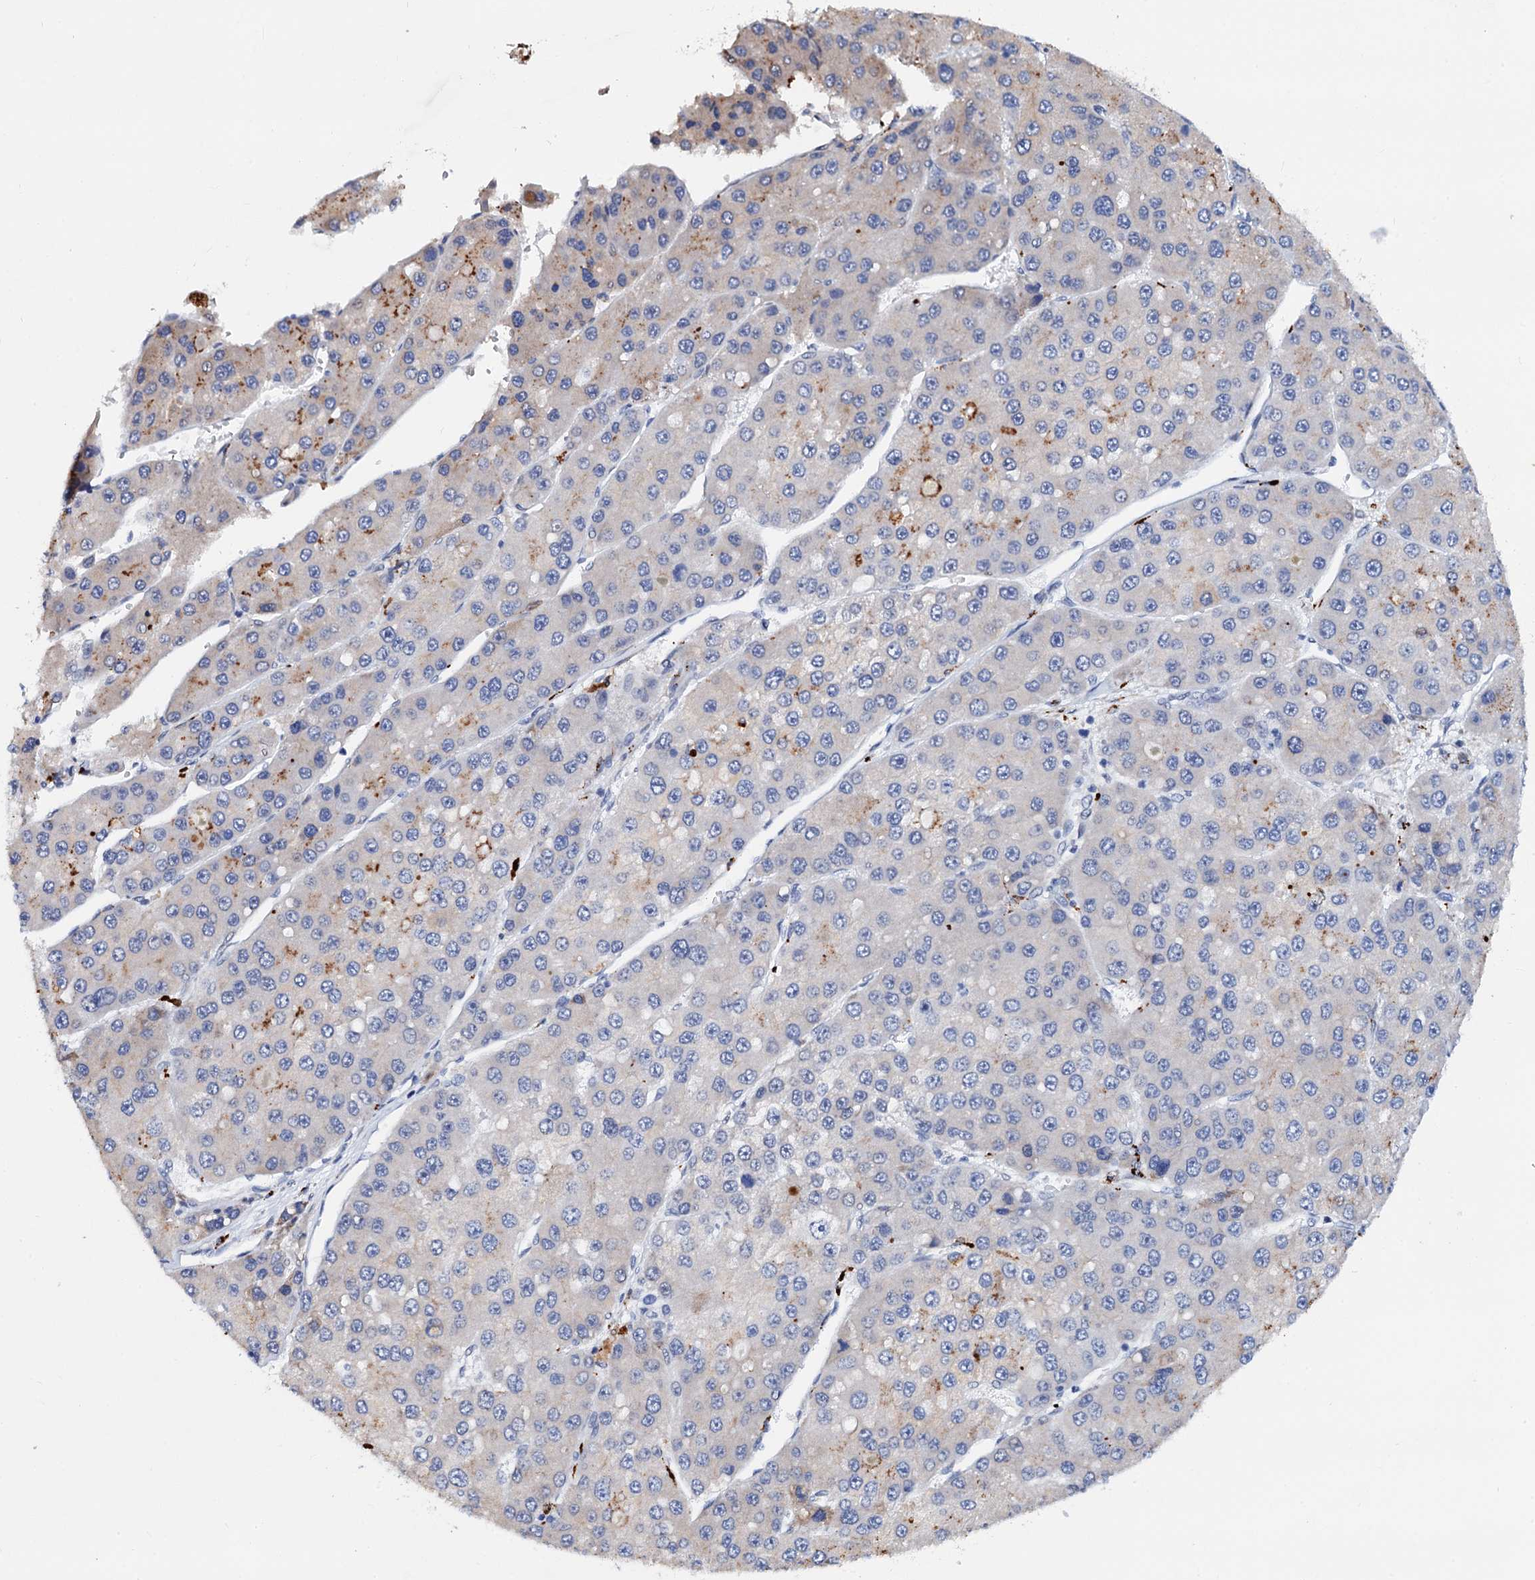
{"staining": {"intensity": "negative", "quantity": "none", "location": "none"}, "tissue": "liver cancer", "cell_type": "Tumor cells", "image_type": "cancer", "snomed": [{"axis": "morphology", "description": "Carcinoma, Hepatocellular, NOS"}, {"axis": "topography", "description": "Liver"}], "caption": "Photomicrograph shows no significant protein staining in tumor cells of liver cancer. (Immunohistochemistry (ihc), brightfield microscopy, high magnification).", "gene": "SLC7A10", "patient": {"sex": "female", "age": 73}}